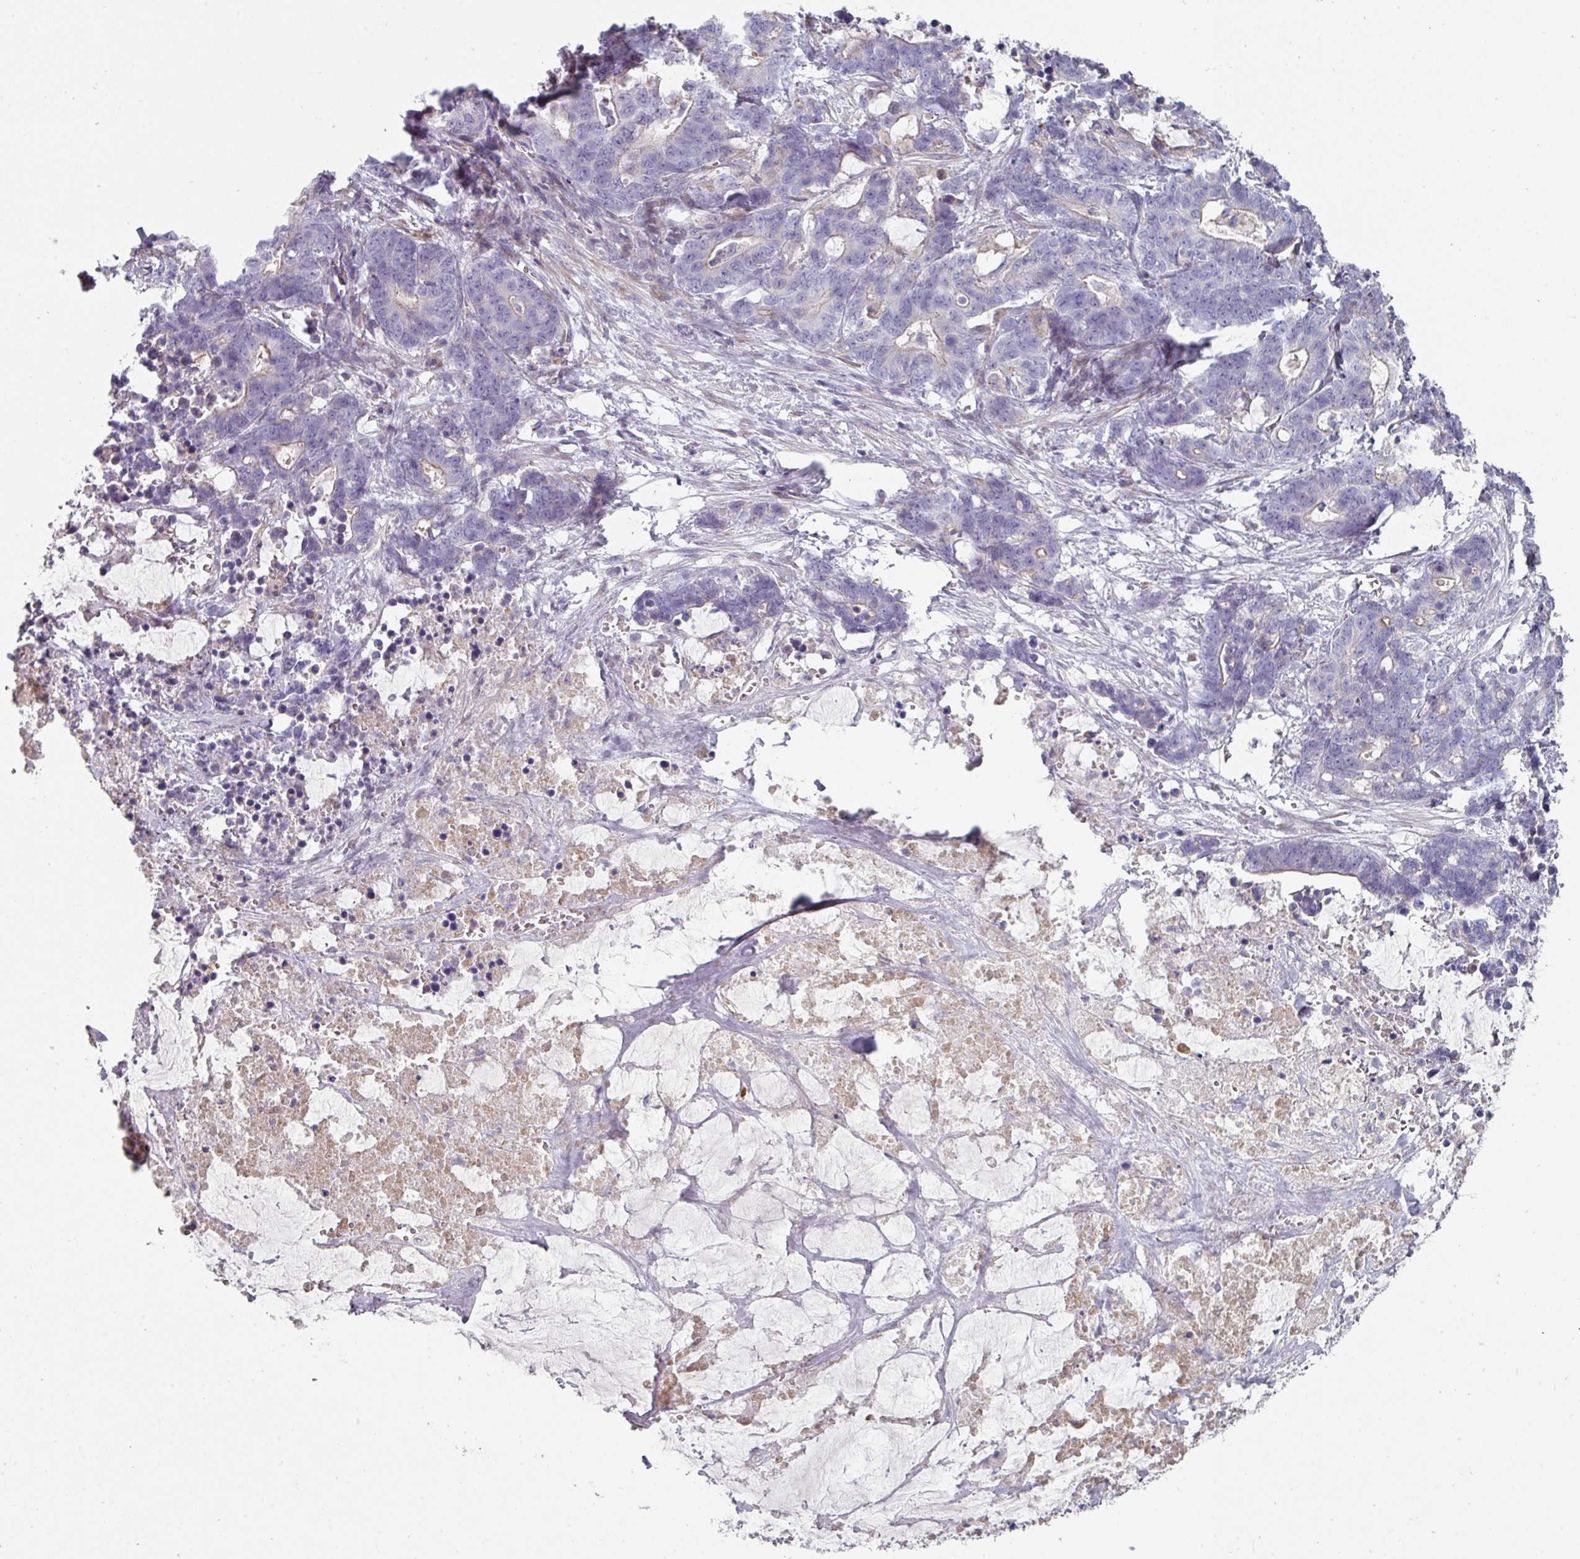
{"staining": {"intensity": "negative", "quantity": "none", "location": "none"}, "tissue": "stomach cancer", "cell_type": "Tumor cells", "image_type": "cancer", "snomed": [{"axis": "morphology", "description": "Normal tissue, NOS"}, {"axis": "morphology", "description": "Adenocarcinoma, NOS"}, {"axis": "topography", "description": "Stomach"}], "caption": "Immunohistochemistry (IHC) photomicrograph of adenocarcinoma (stomach) stained for a protein (brown), which shows no staining in tumor cells.", "gene": "WSB2", "patient": {"sex": "female", "age": 64}}